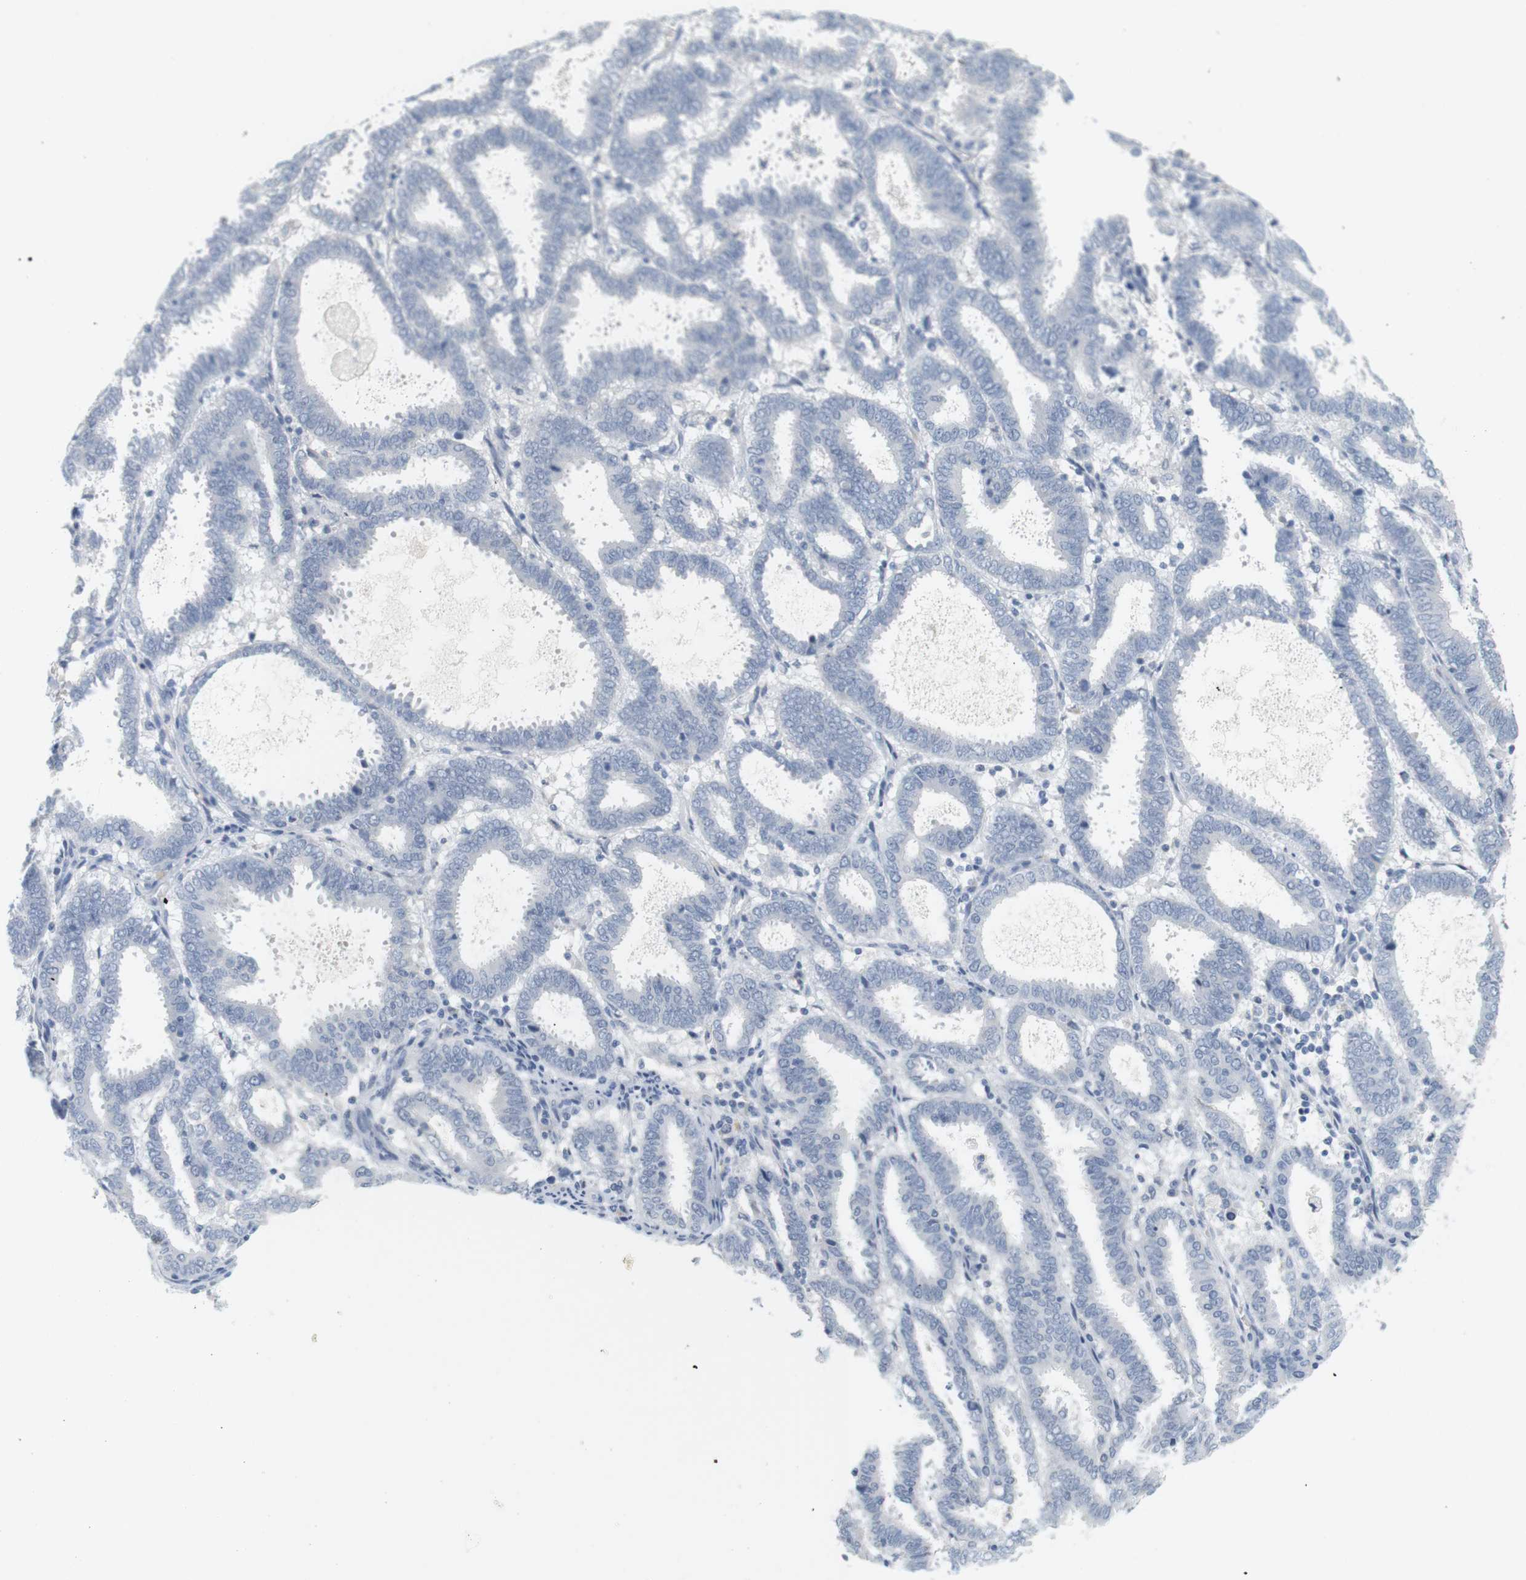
{"staining": {"intensity": "negative", "quantity": "none", "location": "none"}, "tissue": "endometrial cancer", "cell_type": "Tumor cells", "image_type": "cancer", "snomed": [{"axis": "morphology", "description": "Adenocarcinoma, NOS"}, {"axis": "topography", "description": "Uterus"}], "caption": "High magnification brightfield microscopy of endometrial adenocarcinoma stained with DAB (3,3'-diaminobenzidine) (brown) and counterstained with hematoxylin (blue): tumor cells show no significant positivity.", "gene": "OPRM1", "patient": {"sex": "female", "age": 83}}